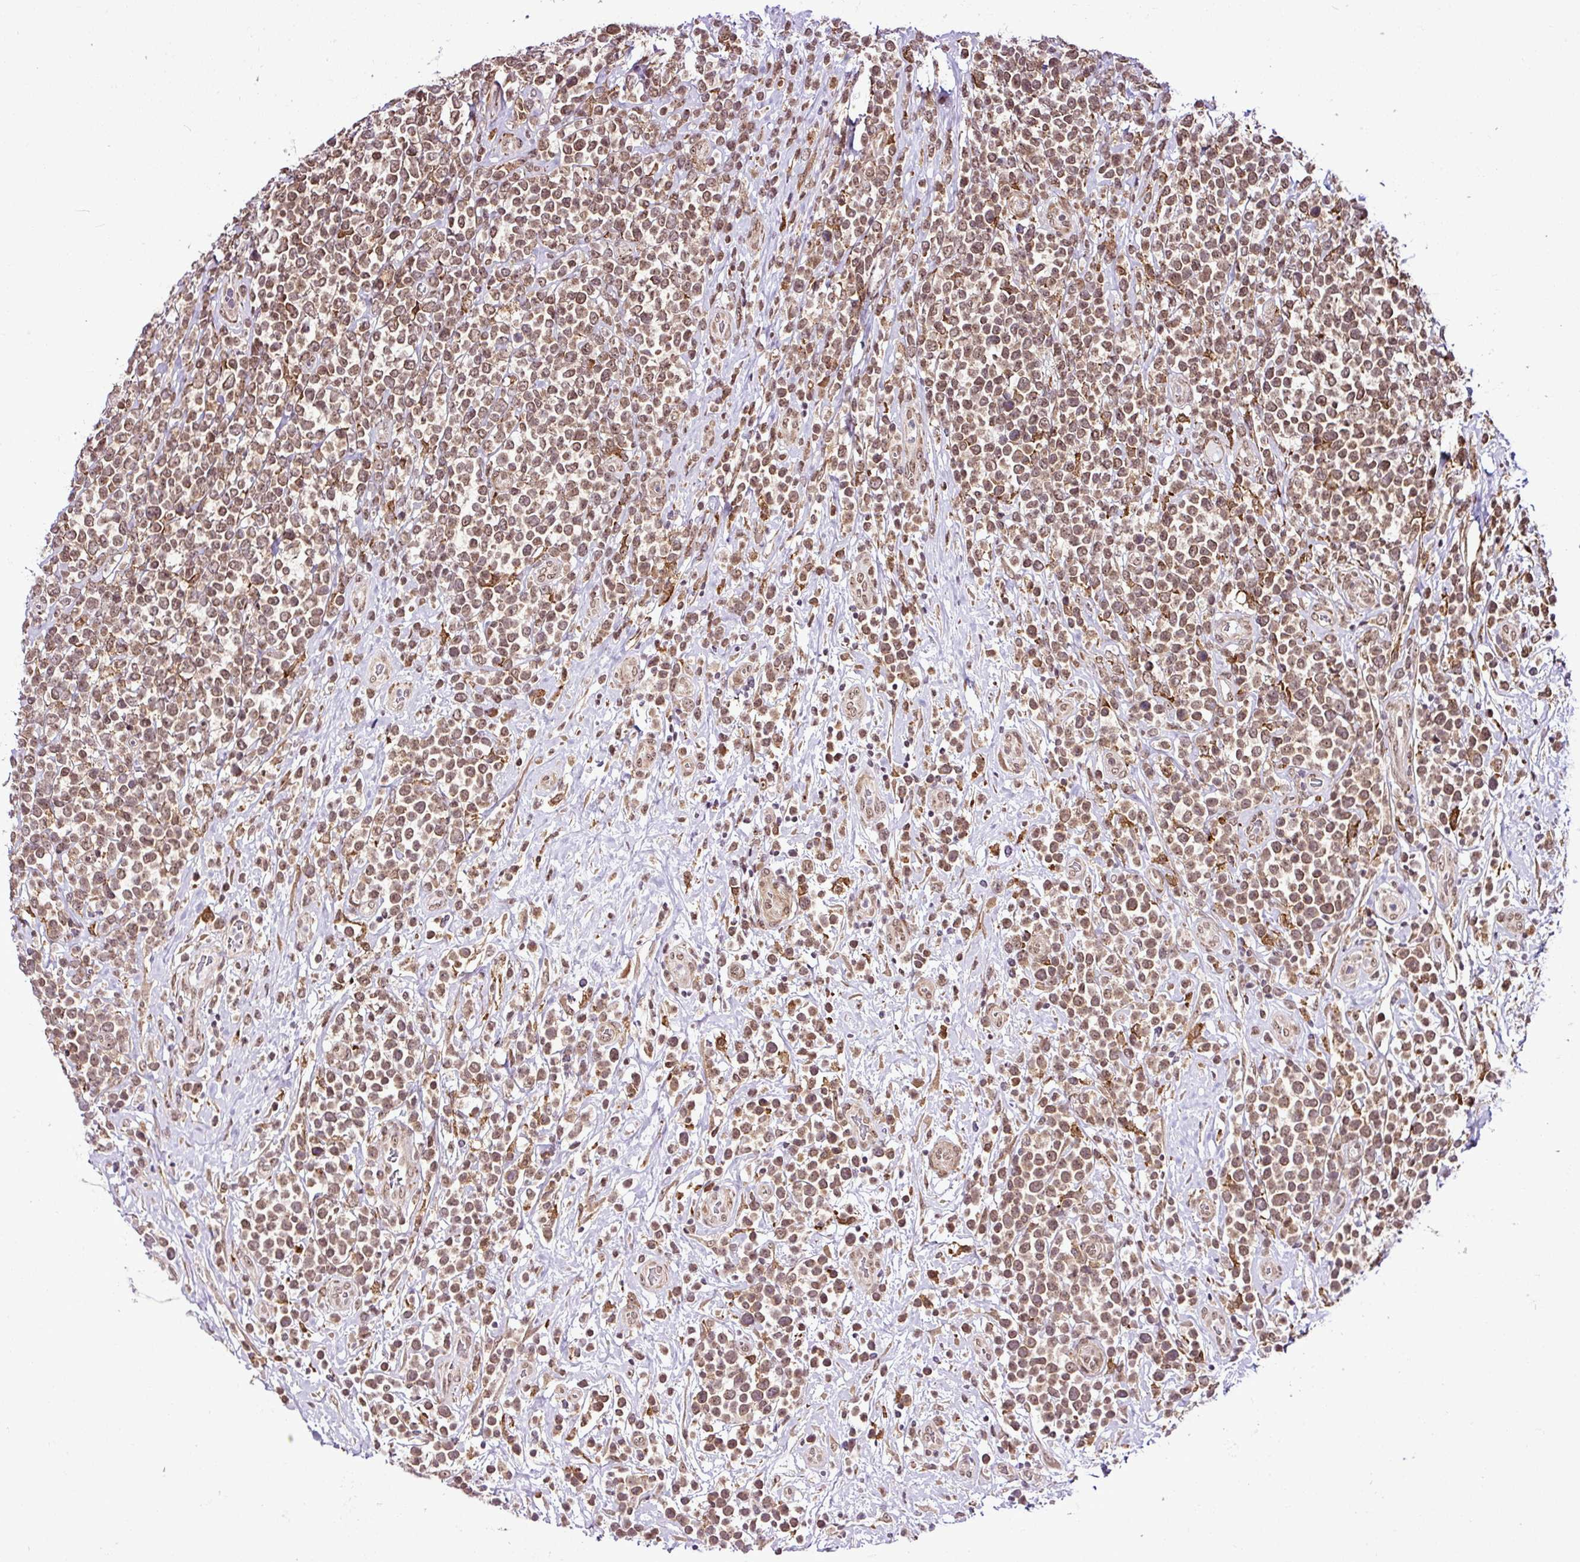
{"staining": {"intensity": "moderate", "quantity": ">75%", "location": "cytoplasmic/membranous,nuclear"}, "tissue": "lymphoma", "cell_type": "Tumor cells", "image_type": "cancer", "snomed": [{"axis": "morphology", "description": "Malignant lymphoma, non-Hodgkin's type, High grade"}, {"axis": "topography", "description": "Soft tissue"}], "caption": "This is an image of immunohistochemistry staining of malignant lymphoma, non-Hodgkin's type (high-grade), which shows moderate staining in the cytoplasmic/membranous and nuclear of tumor cells.", "gene": "FAM153A", "patient": {"sex": "female", "age": 56}}